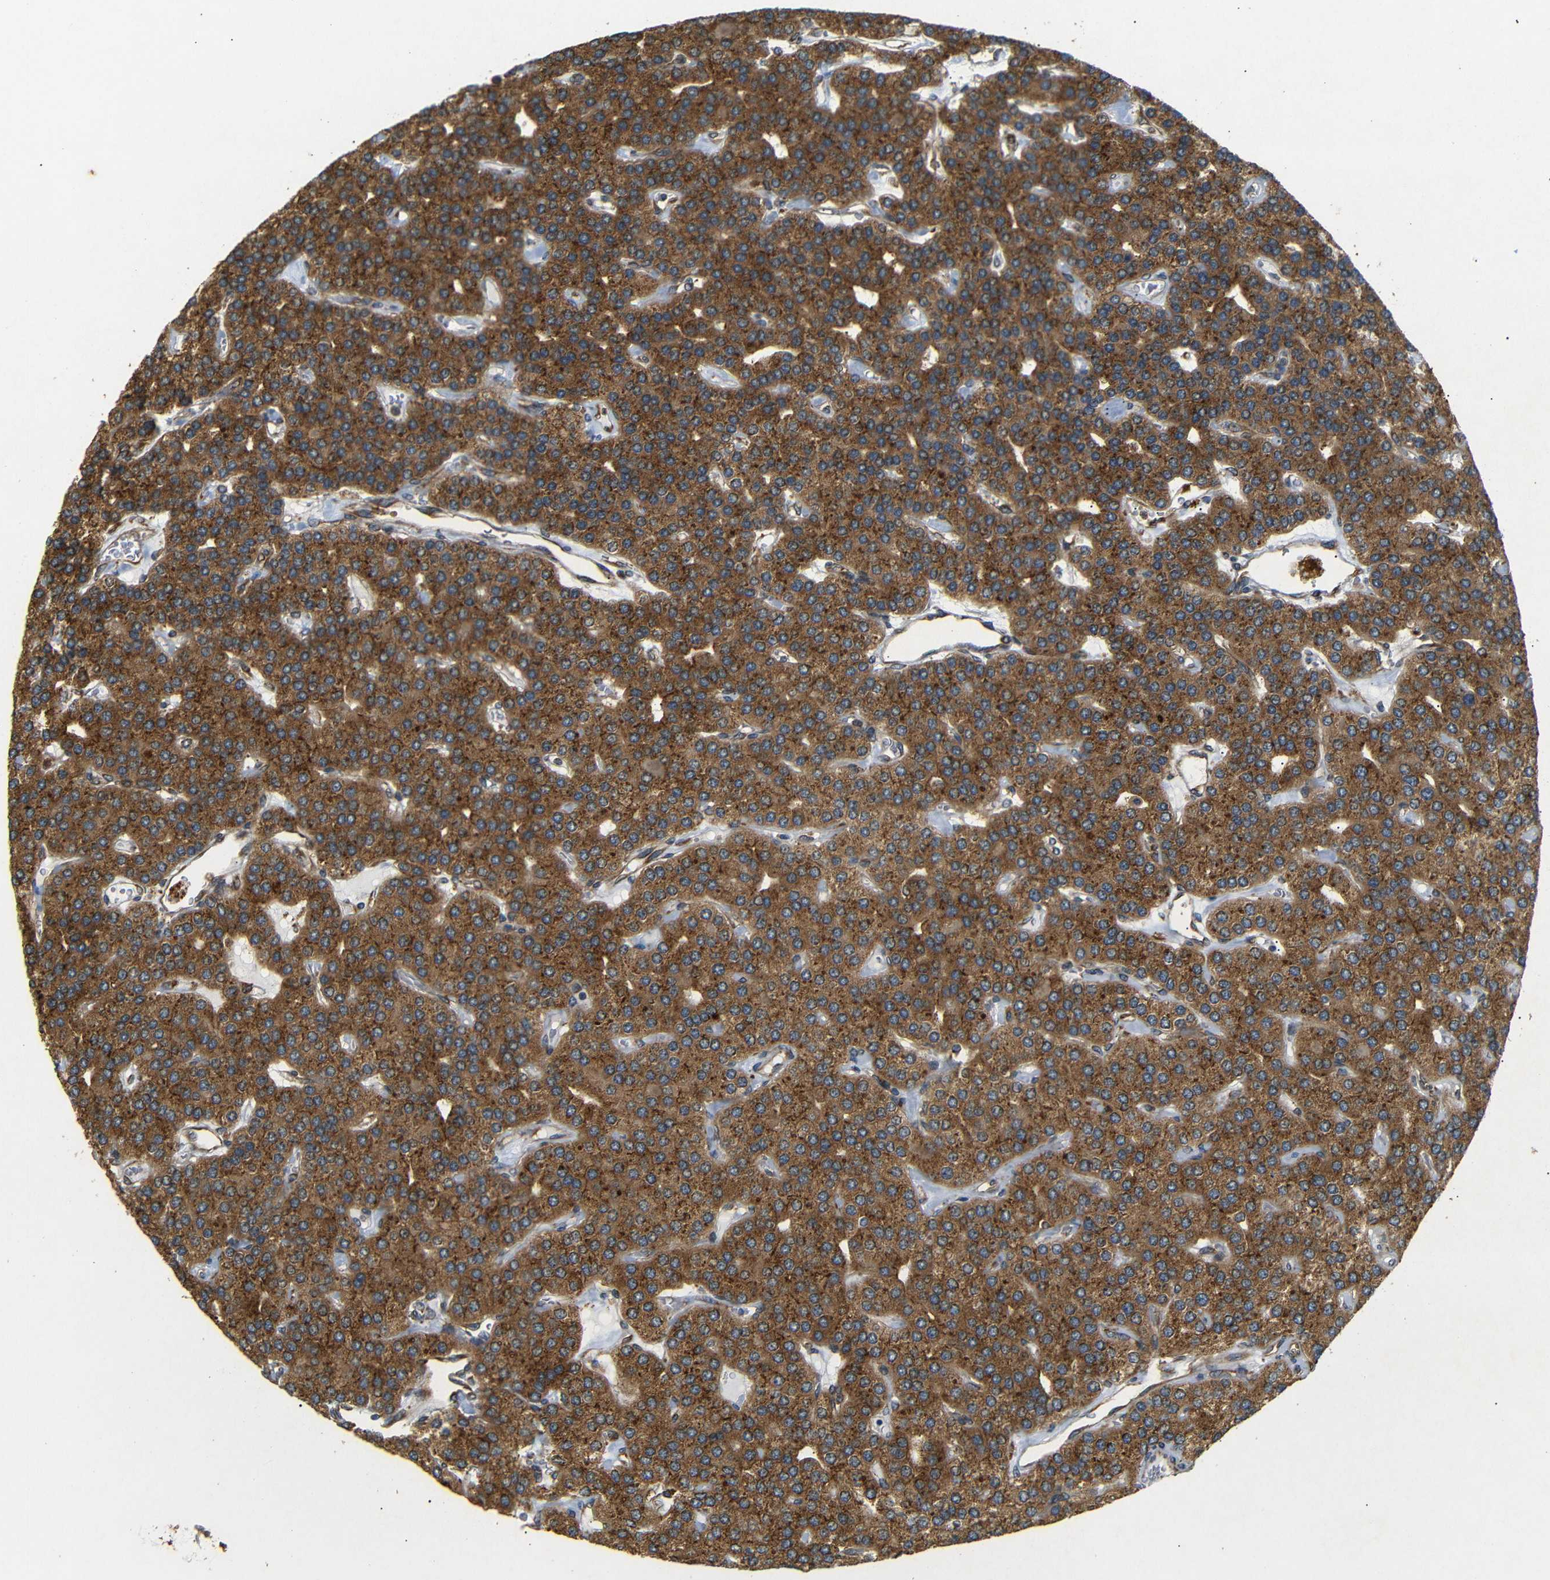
{"staining": {"intensity": "strong", "quantity": ">75%", "location": "cytoplasmic/membranous"}, "tissue": "parathyroid gland", "cell_type": "Glandular cells", "image_type": "normal", "snomed": [{"axis": "morphology", "description": "Normal tissue, NOS"}, {"axis": "morphology", "description": "Adenoma, NOS"}, {"axis": "topography", "description": "Parathyroid gland"}], "caption": "A high-resolution photomicrograph shows IHC staining of unremarkable parathyroid gland, which demonstrates strong cytoplasmic/membranous positivity in approximately >75% of glandular cells.", "gene": "BTF3", "patient": {"sex": "female", "age": 86}}